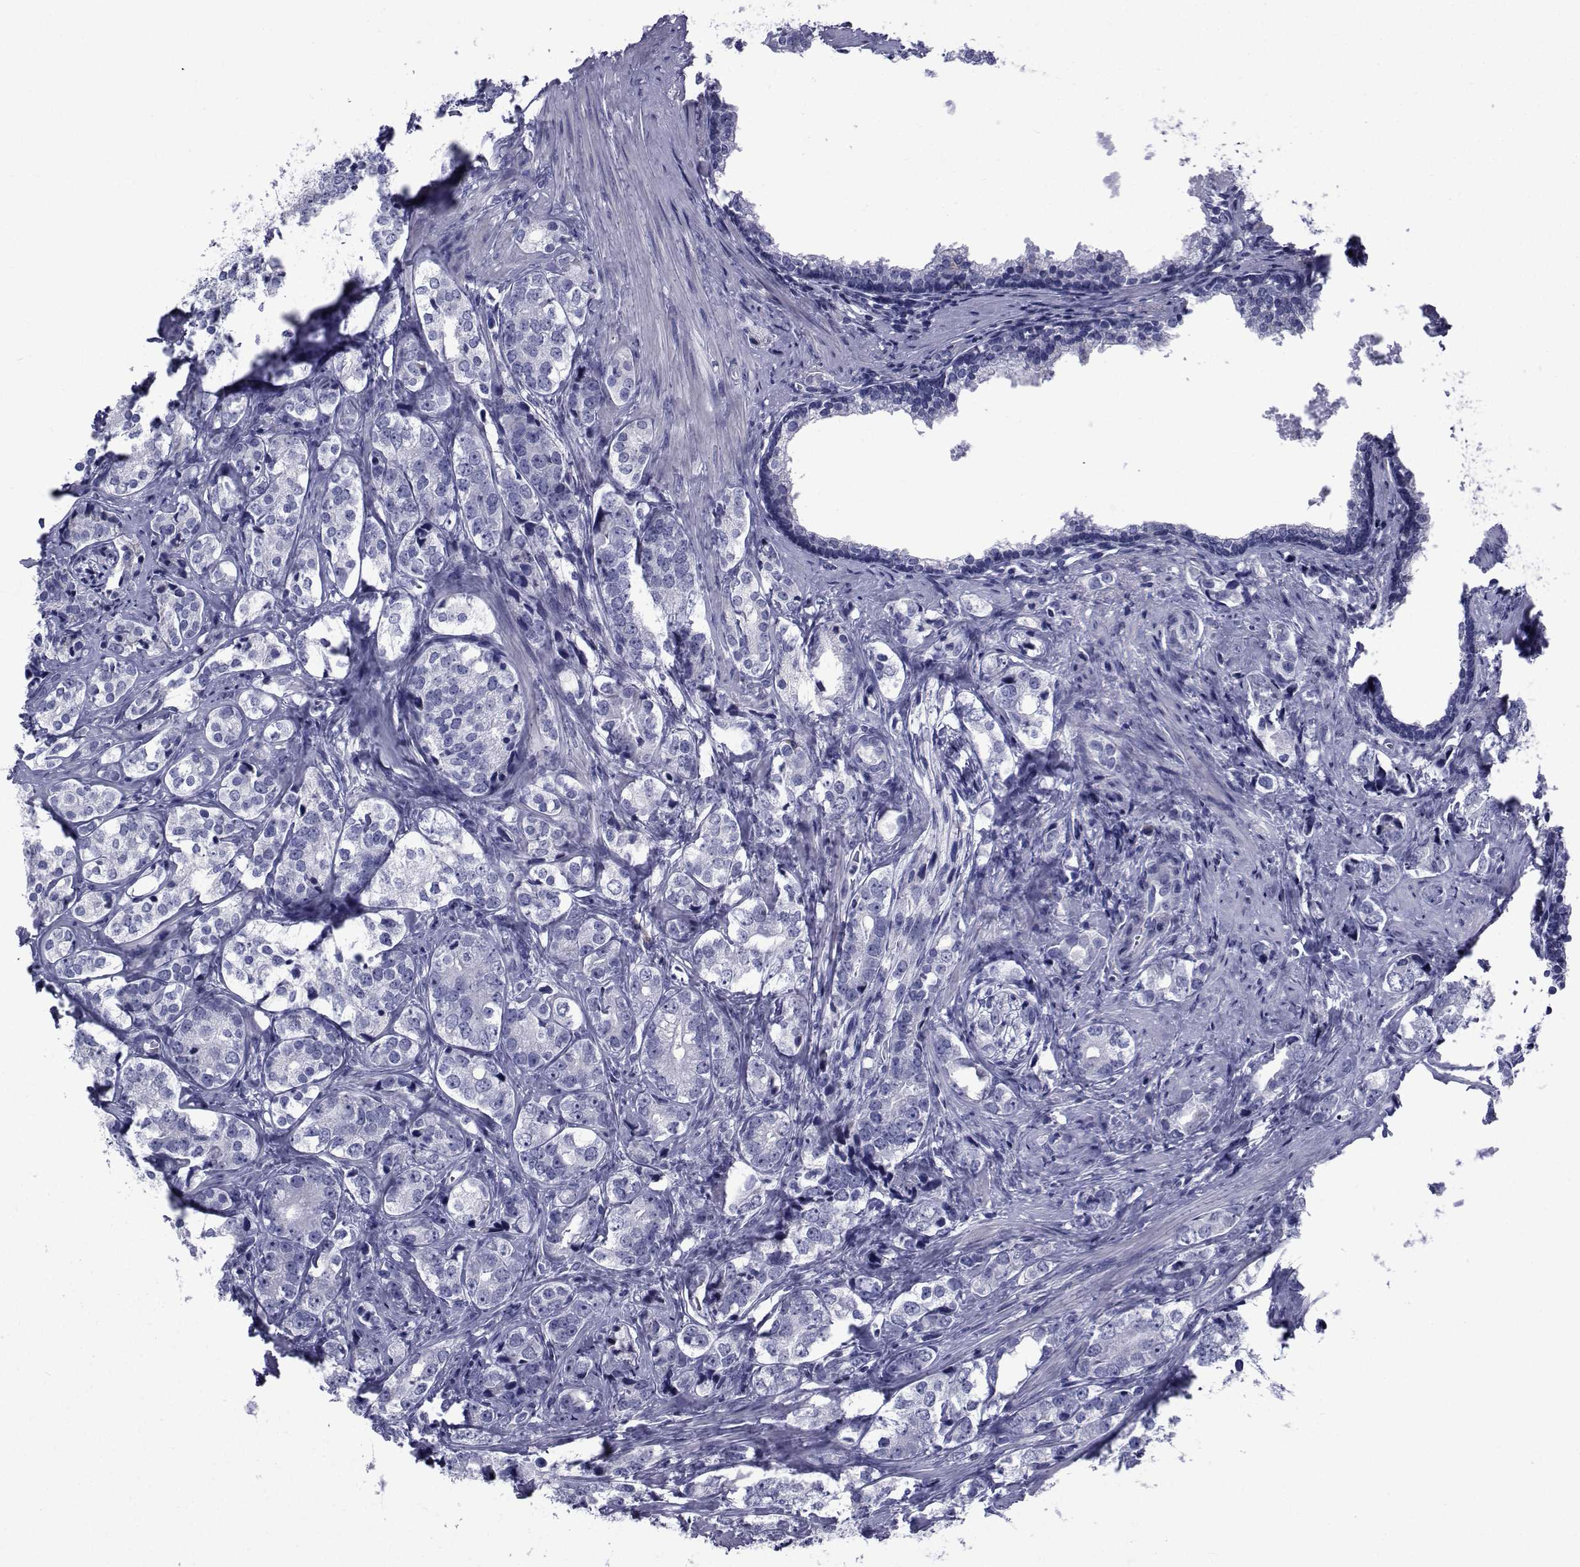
{"staining": {"intensity": "negative", "quantity": "none", "location": "none"}, "tissue": "prostate cancer", "cell_type": "Tumor cells", "image_type": "cancer", "snomed": [{"axis": "morphology", "description": "Adenocarcinoma, NOS"}, {"axis": "topography", "description": "Prostate and seminal vesicle, NOS"}], "caption": "Photomicrograph shows no significant protein positivity in tumor cells of prostate cancer. (DAB immunohistochemistry visualized using brightfield microscopy, high magnification).", "gene": "ROPN1", "patient": {"sex": "male", "age": 63}}